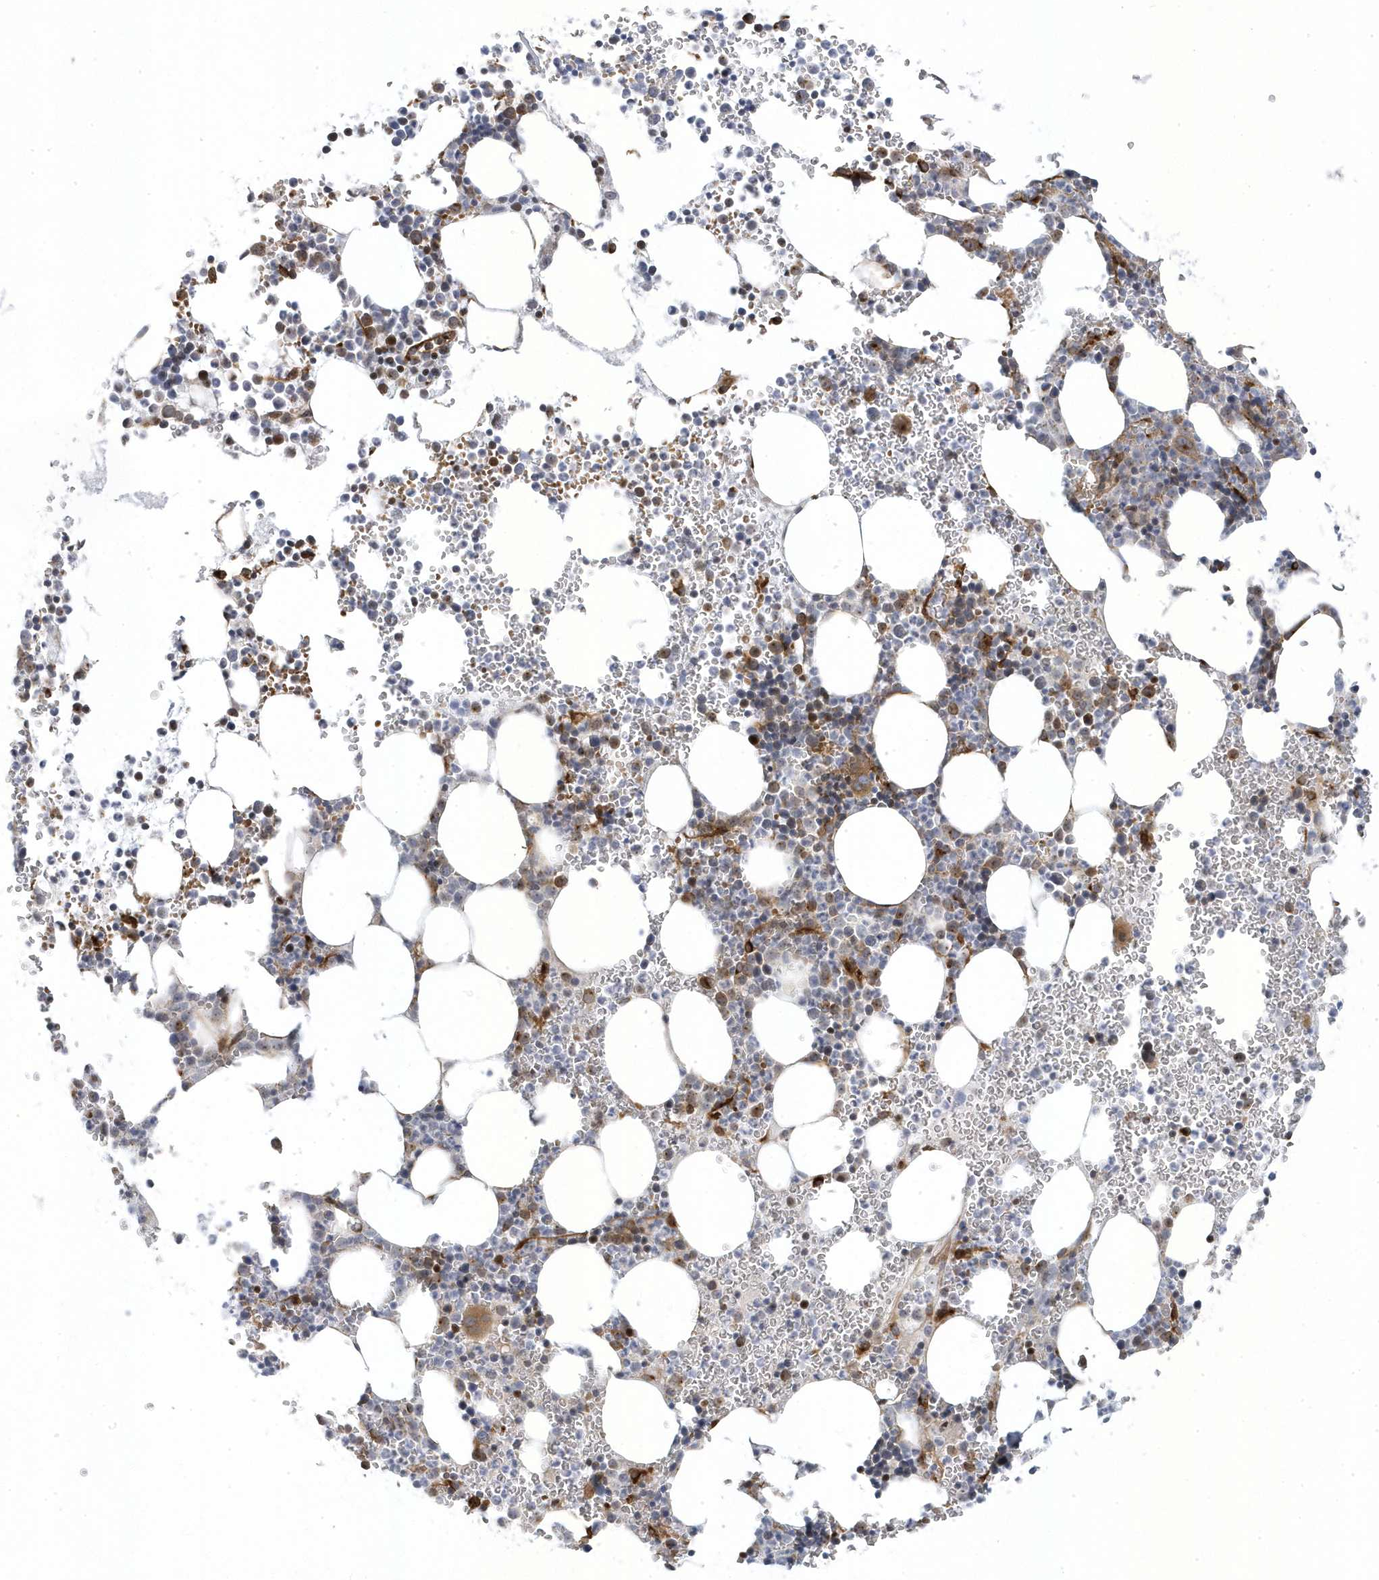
{"staining": {"intensity": "moderate", "quantity": "<25%", "location": "cytoplasmic/membranous"}, "tissue": "bone marrow", "cell_type": "Hematopoietic cells", "image_type": "normal", "snomed": [{"axis": "morphology", "description": "Normal tissue, NOS"}, {"axis": "topography", "description": "Bone marrow"}], "caption": "Immunohistochemistry (IHC) photomicrograph of normal human bone marrow stained for a protein (brown), which demonstrates low levels of moderate cytoplasmic/membranous positivity in about <25% of hematopoietic cells.", "gene": "MAP7D3", "patient": {"sex": "female", "age": 78}}